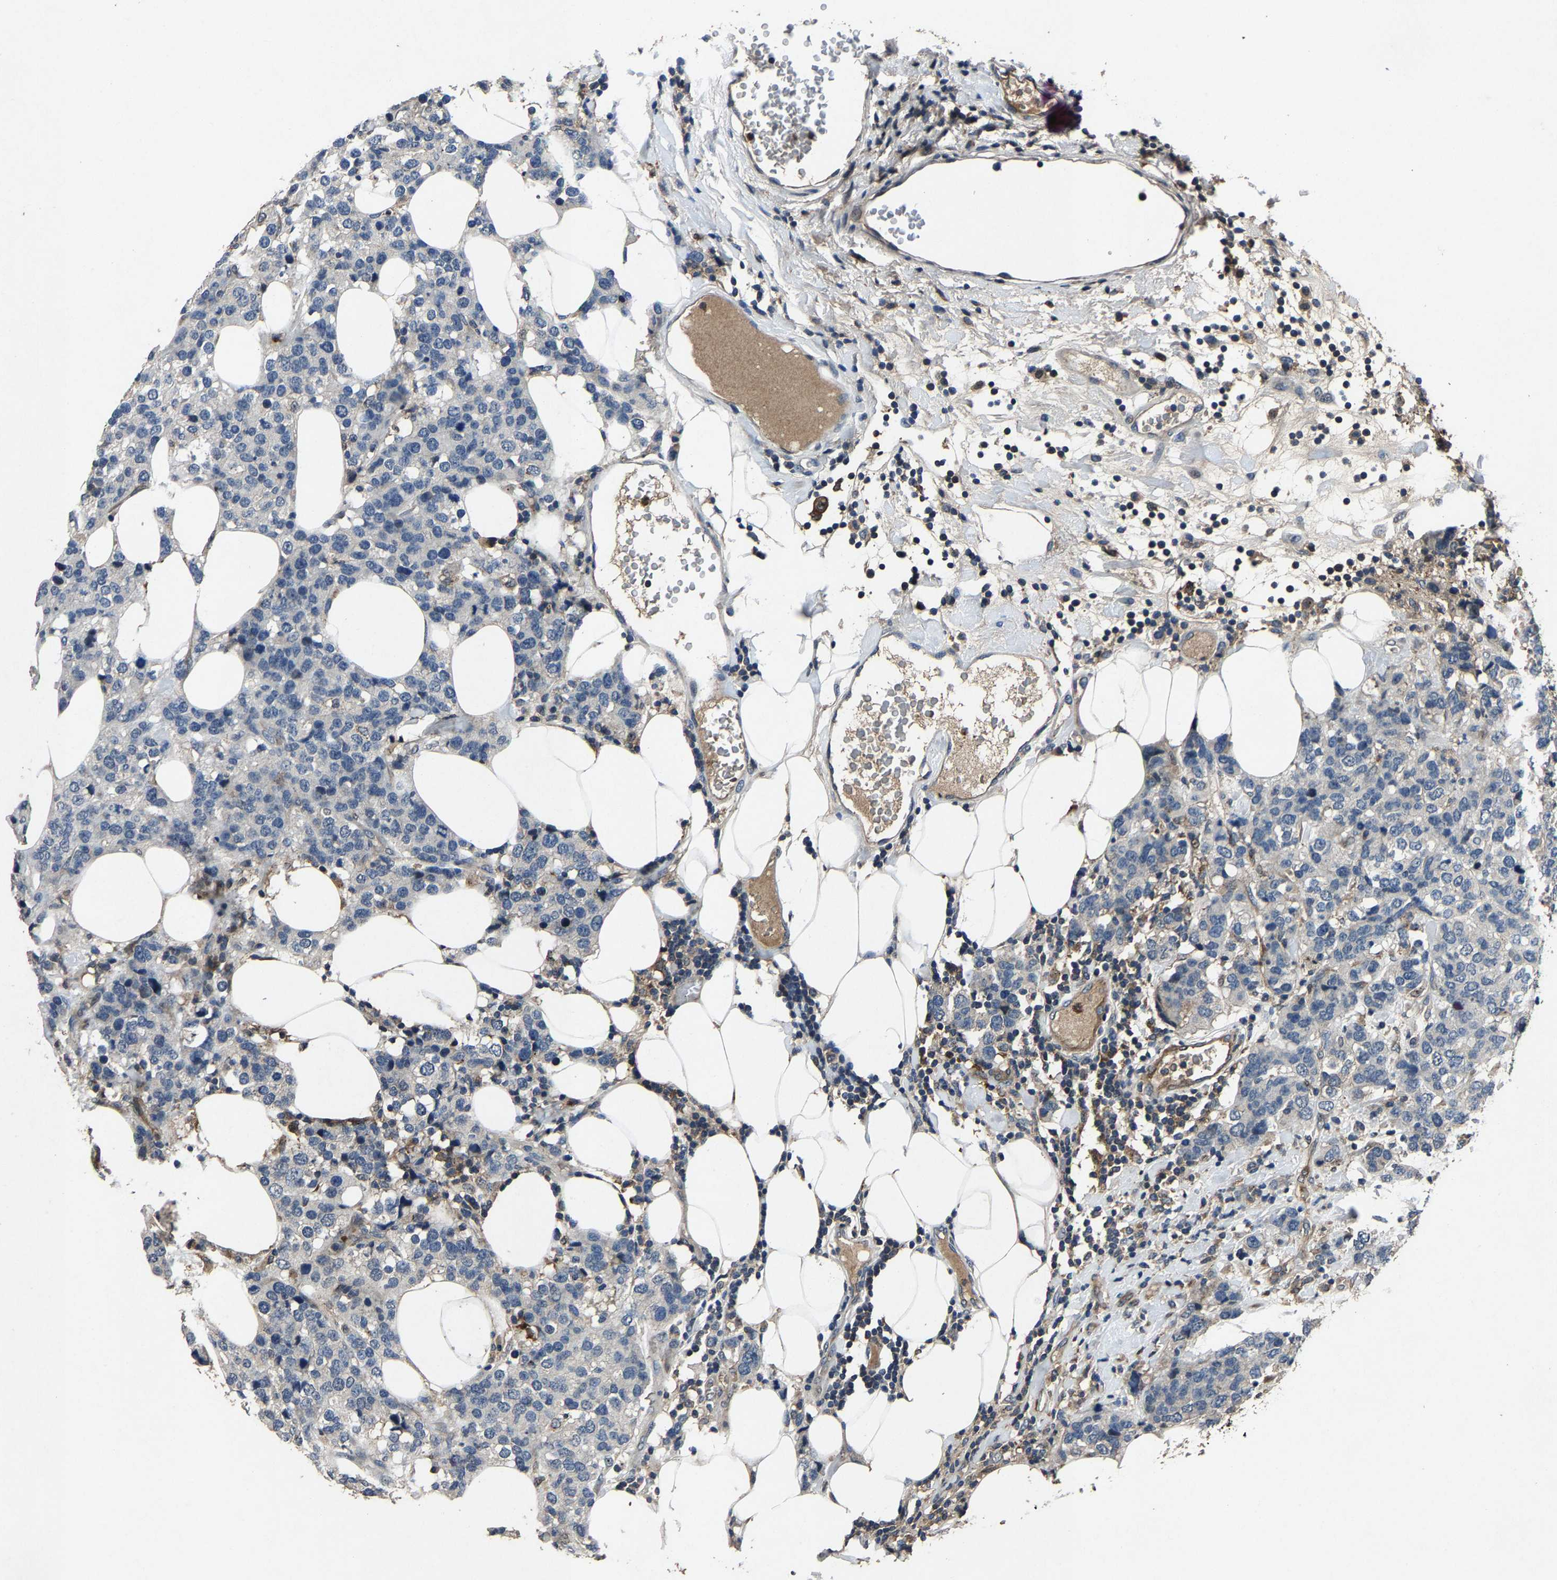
{"staining": {"intensity": "negative", "quantity": "none", "location": "none"}, "tissue": "breast cancer", "cell_type": "Tumor cells", "image_type": "cancer", "snomed": [{"axis": "morphology", "description": "Lobular carcinoma"}, {"axis": "topography", "description": "Breast"}], "caption": "This is a micrograph of immunohistochemistry (IHC) staining of lobular carcinoma (breast), which shows no positivity in tumor cells. (DAB immunohistochemistry visualized using brightfield microscopy, high magnification).", "gene": "PCNX2", "patient": {"sex": "female", "age": 59}}